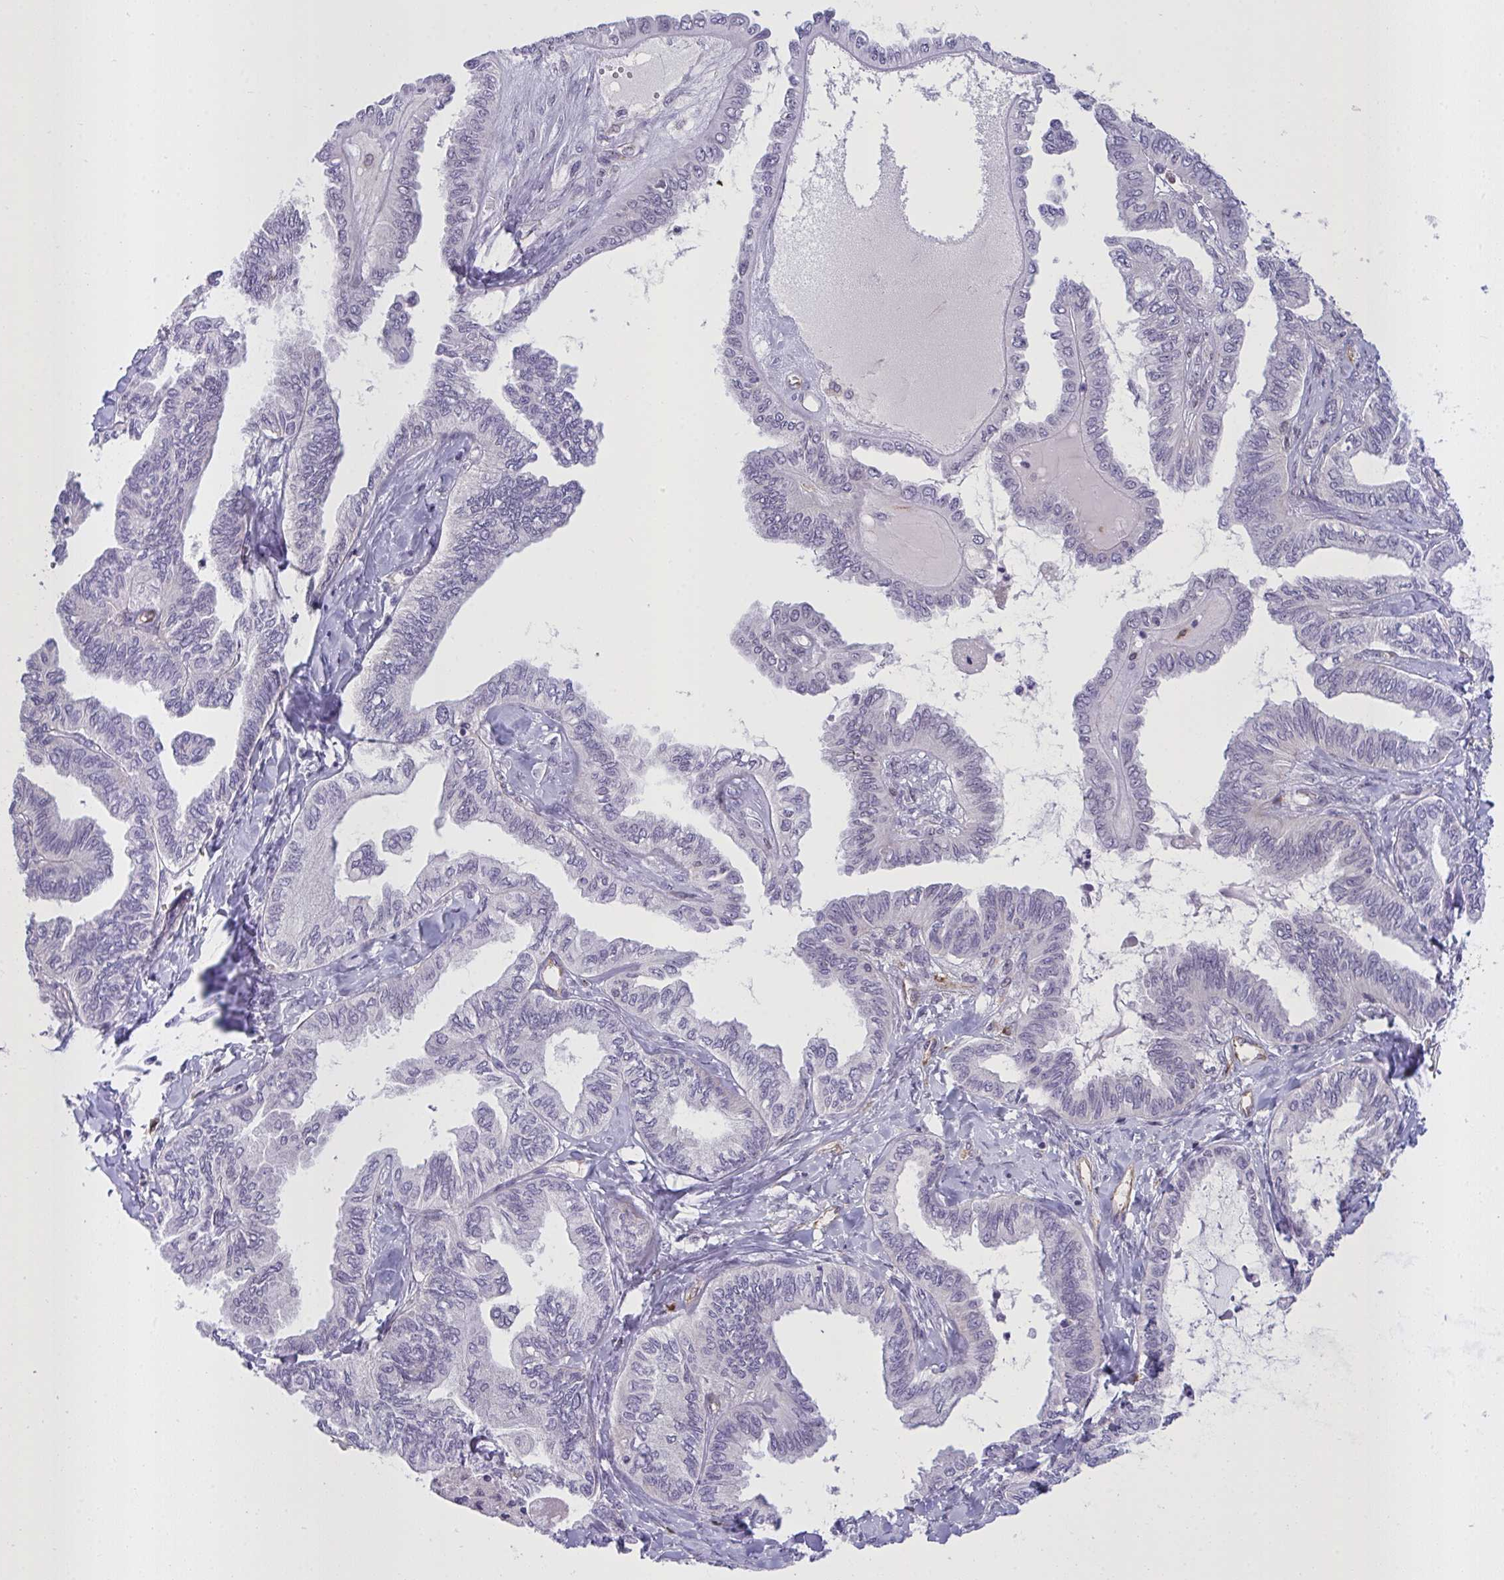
{"staining": {"intensity": "negative", "quantity": "none", "location": "none"}, "tissue": "ovarian cancer", "cell_type": "Tumor cells", "image_type": "cancer", "snomed": [{"axis": "morphology", "description": "Carcinoma, endometroid"}, {"axis": "topography", "description": "Ovary"}], "caption": "Immunohistochemical staining of endometroid carcinoma (ovarian) shows no significant expression in tumor cells. (Brightfield microscopy of DAB immunohistochemistry at high magnification).", "gene": "SEMA6B", "patient": {"sex": "female", "age": 70}}